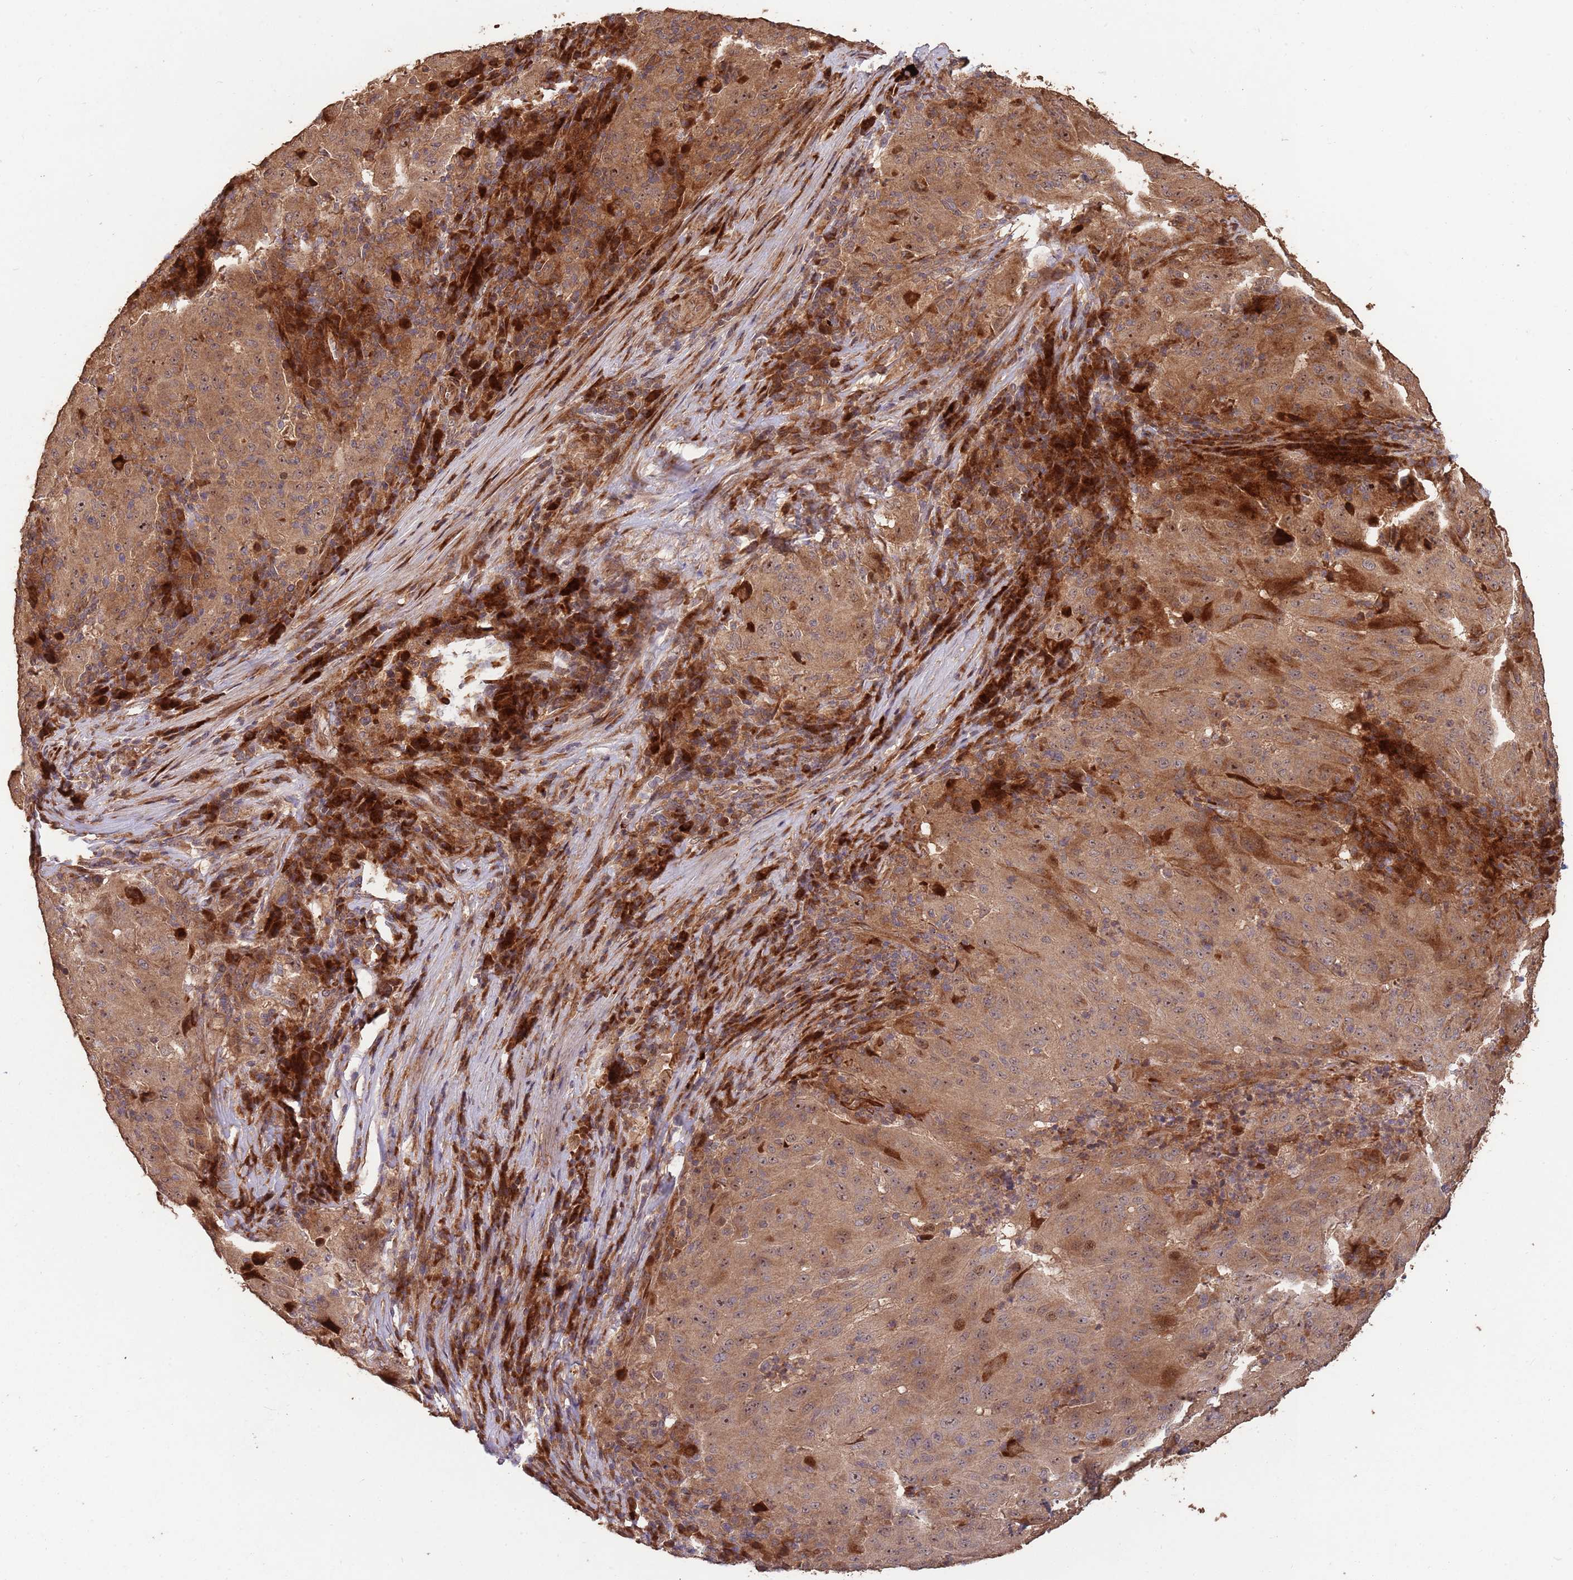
{"staining": {"intensity": "strong", "quantity": "25%-75%", "location": "cytoplasmic/membranous,nuclear"}, "tissue": "pancreatic cancer", "cell_type": "Tumor cells", "image_type": "cancer", "snomed": [{"axis": "morphology", "description": "Adenocarcinoma, NOS"}, {"axis": "topography", "description": "Pancreas"}], "caption": "Pancreatic cancer was stained to show a protein in brown. There is high levels of strong cytoplasmic/membranous and nuclear positivity in about 25%-75% of tumor cells. (DAB (3,3'-diaminobenzidine) IHC with brightfield microscopy, high magnification).", "gene": "ZNF428", "patient": {"sex": "male", "age": 63}}